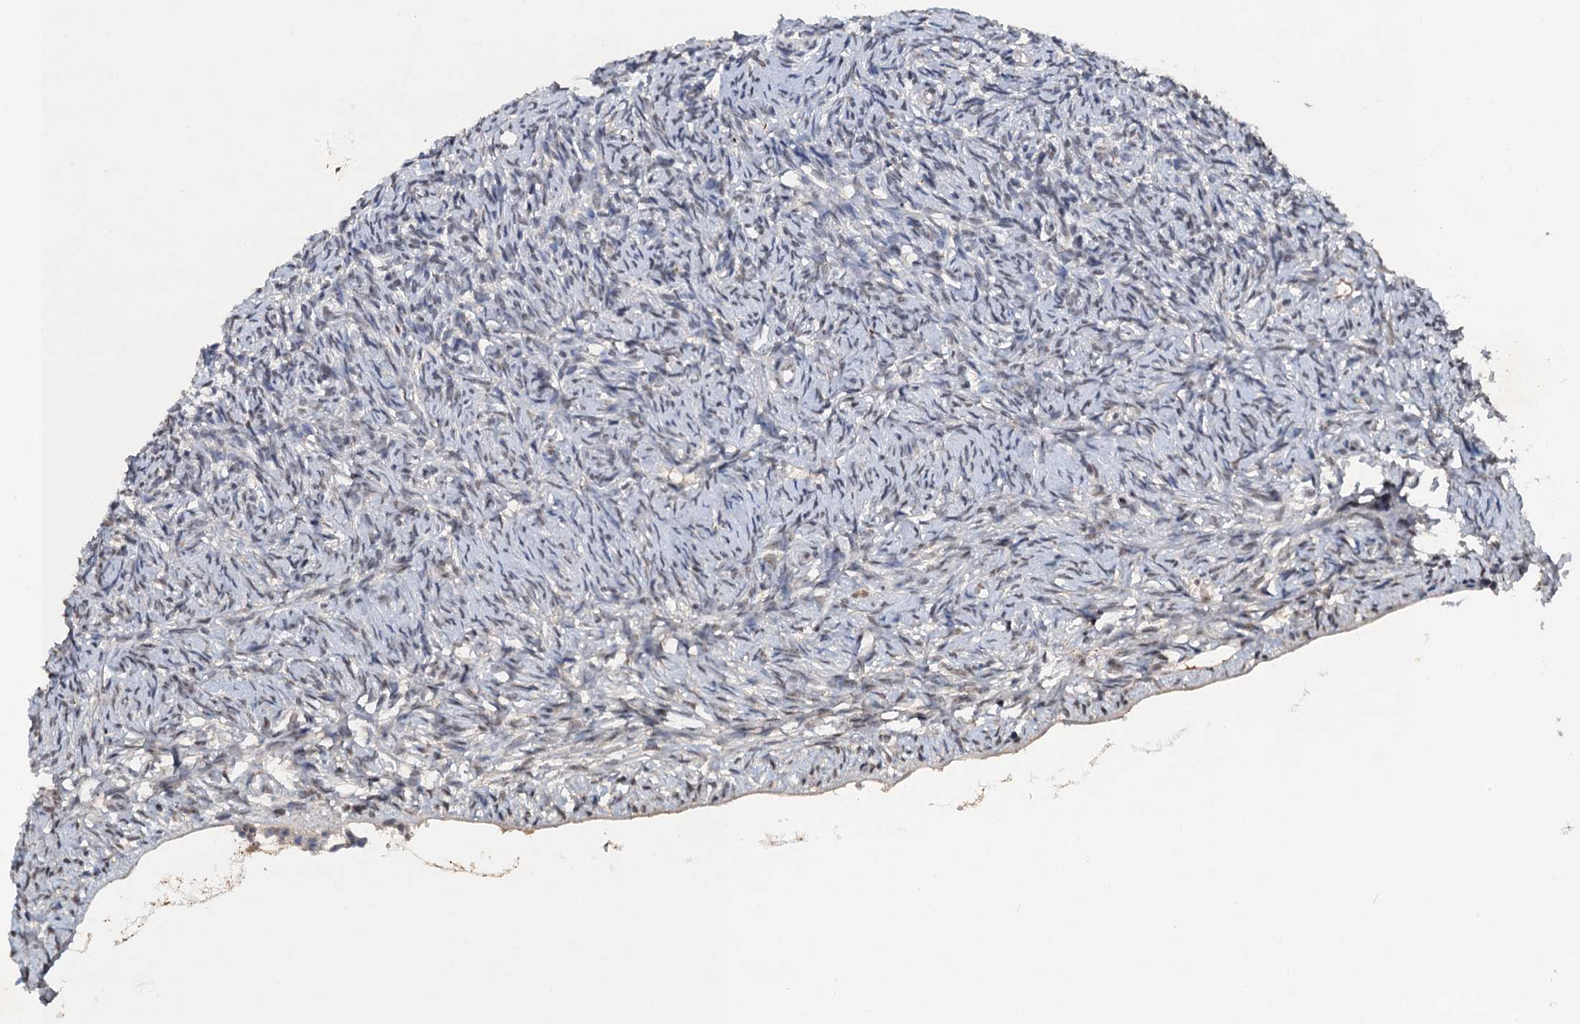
{"staining": {"intensity": "negative", "quantity": "none", "location": "none"}, "tissue": "ovary", "cell_type": "Ovarian stroma cells", "image_type": "normal", "snomed": [{"axis": "morphology", "description": "Normal tissue, NOS"}, {"axis": "topography", "description": "Ovary"}], "caption": "Human ovary stained for a protein using immunohistochemistry (IHC) shows no positivity in ovarian stroma cells.", "gene": "CSTF3", "patient": {"sex": "female", "age": 51}}